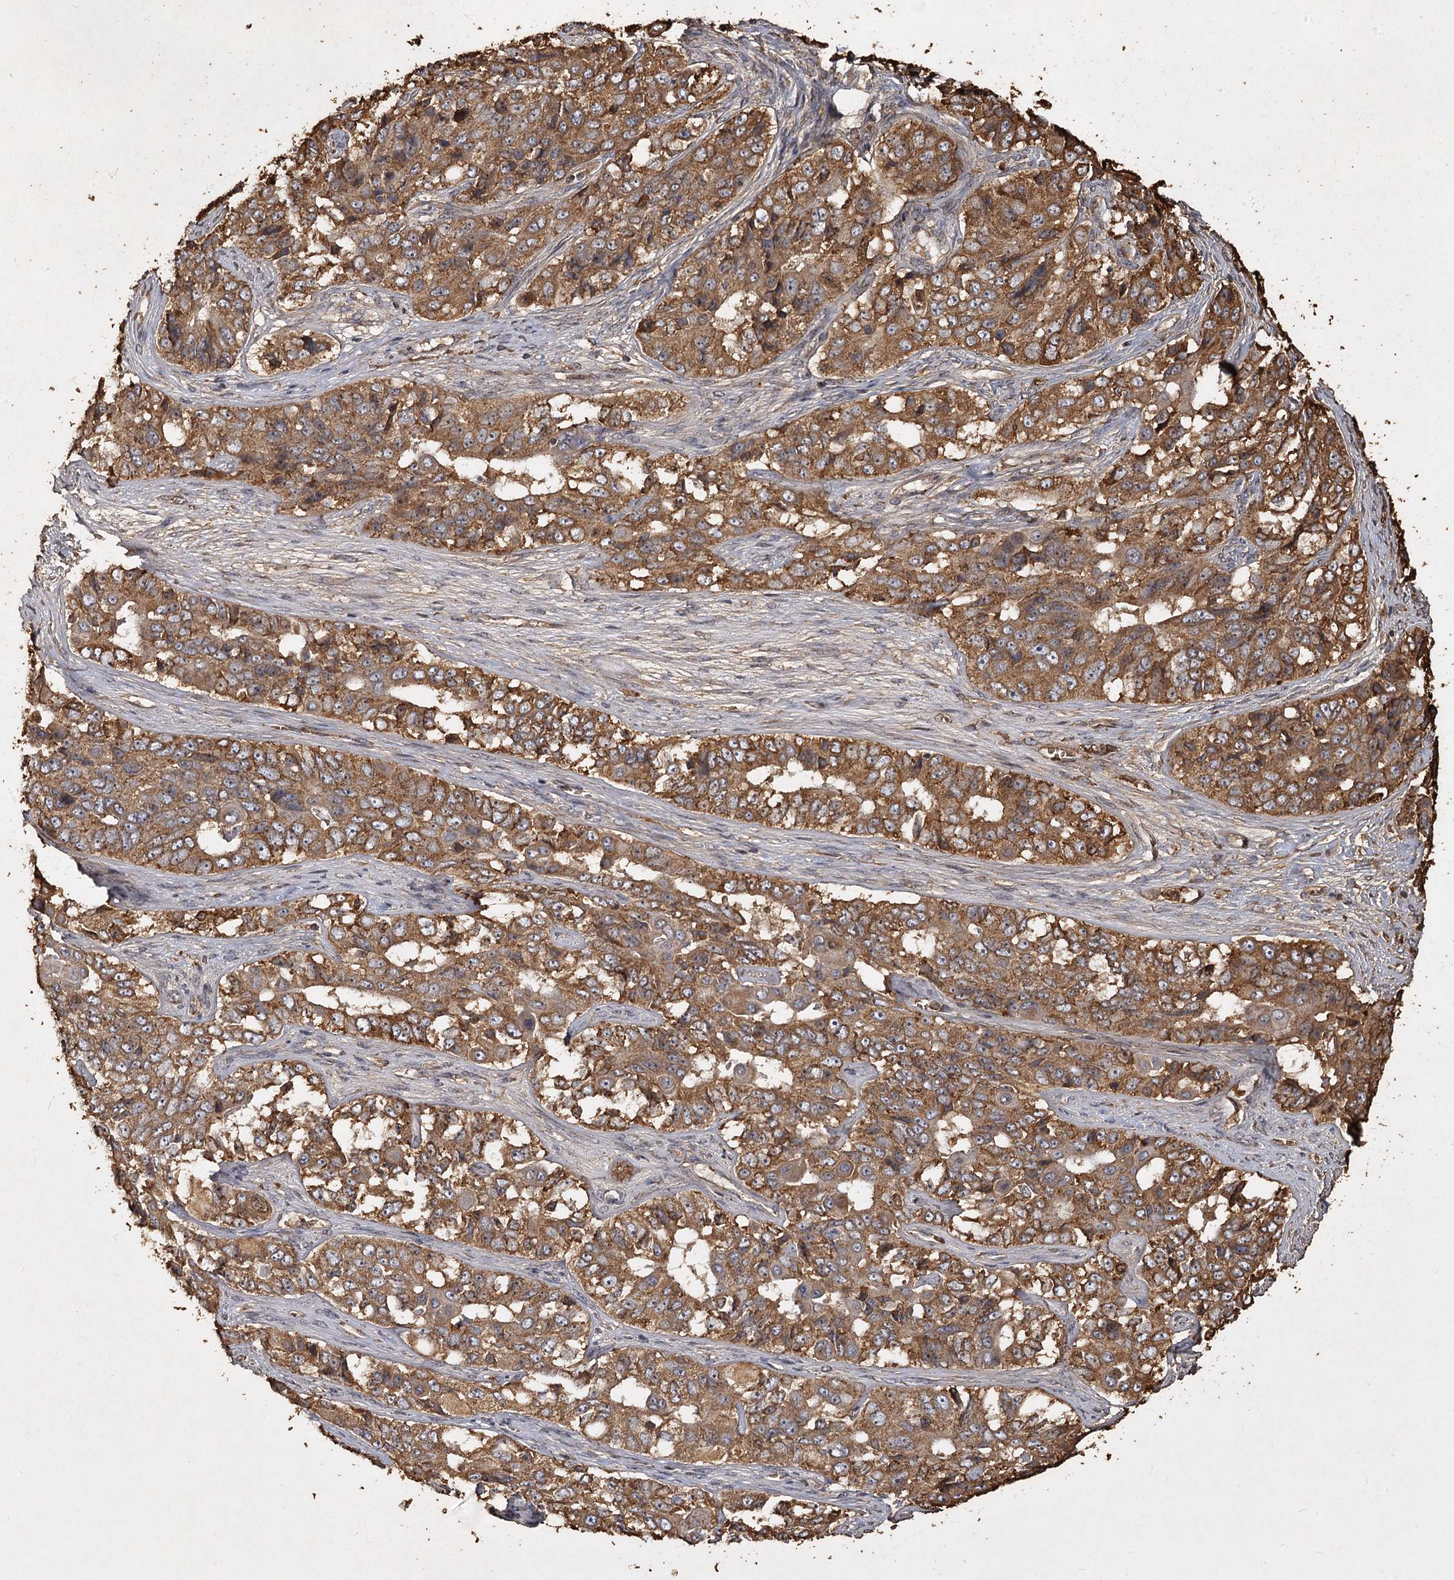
{"staining": {"intensity": "moderate", "quantity": ">75%", "location": "cytoplasmic/membranous"}, "tissue": "ovarian cancer", "cell_type": "Tumor cells", "image_type": "cancer", "snomed": [{"axis": "morphology", "description": "Carcinoma, endometroid"}, {"axis": "topography", "description": "Ovary"}], "caption": "The photomicrograph exhibits a brown stain indicating the presence of a protein in the cytoplasmic/membranous of tumor cells in ovarian cancer (endometroid carcinoma).", "gene": "PIK3C2A", "patient": {"sex": "female", "age": 51}}